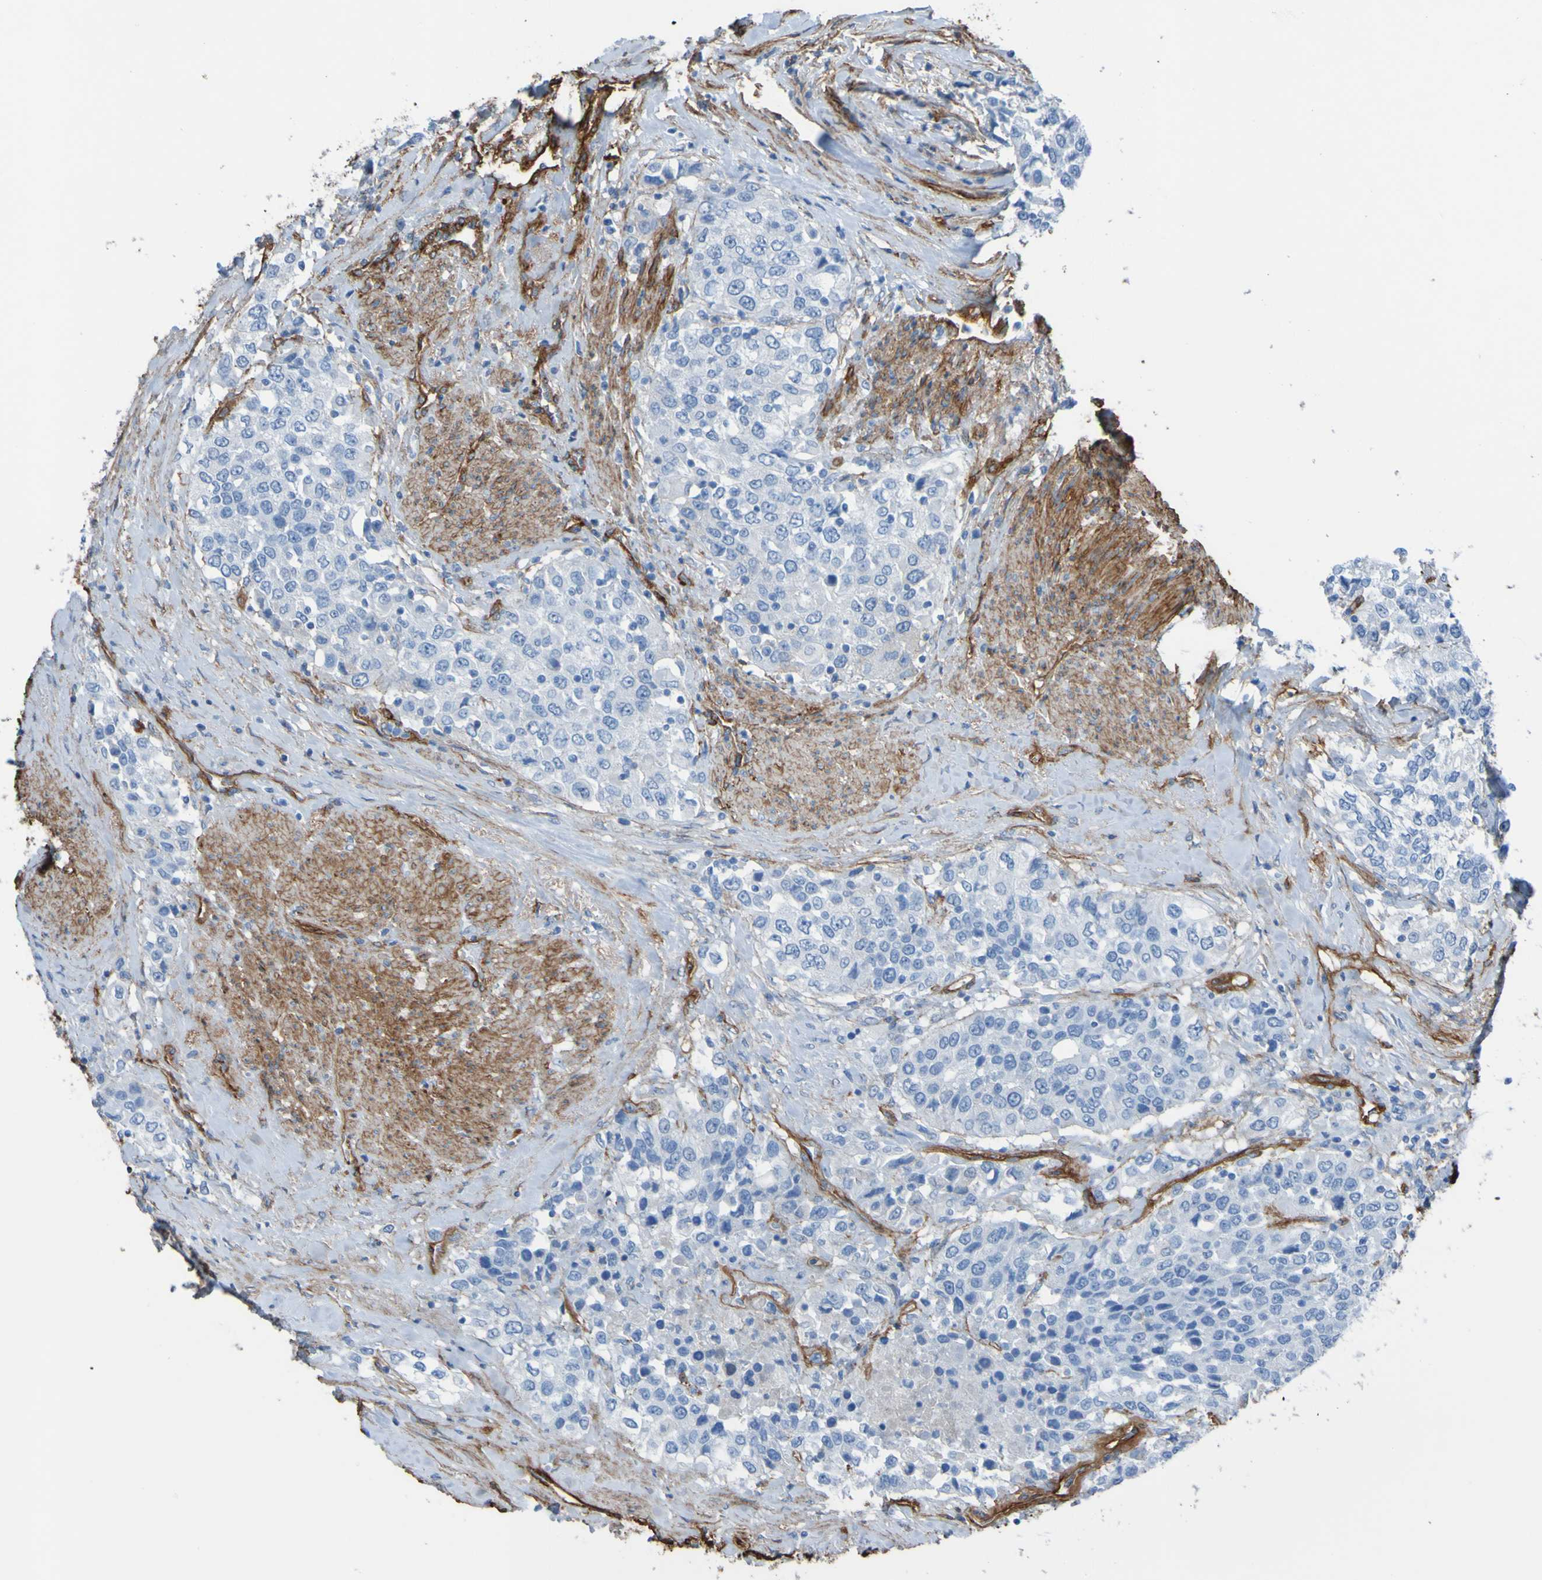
{"staining": {"intensity": "negative", "quantity": "none", "location": "none"}, "tissue": "urothelial cancer", "cell_type": "Tumor cells", "image_type": "cancer", "snomed": [{"axis": "morphology", "description": "Urothelial carcinoma, High grade"}, {"axis": "topography", "description": "Urinary bladder"}], "caption": "Urothelial cancer was stained to show a protein in brown. There is no significant positivity in tumor cells.", "gene": "COL4A2", "patient": {"sex": "female", "age": 80}}